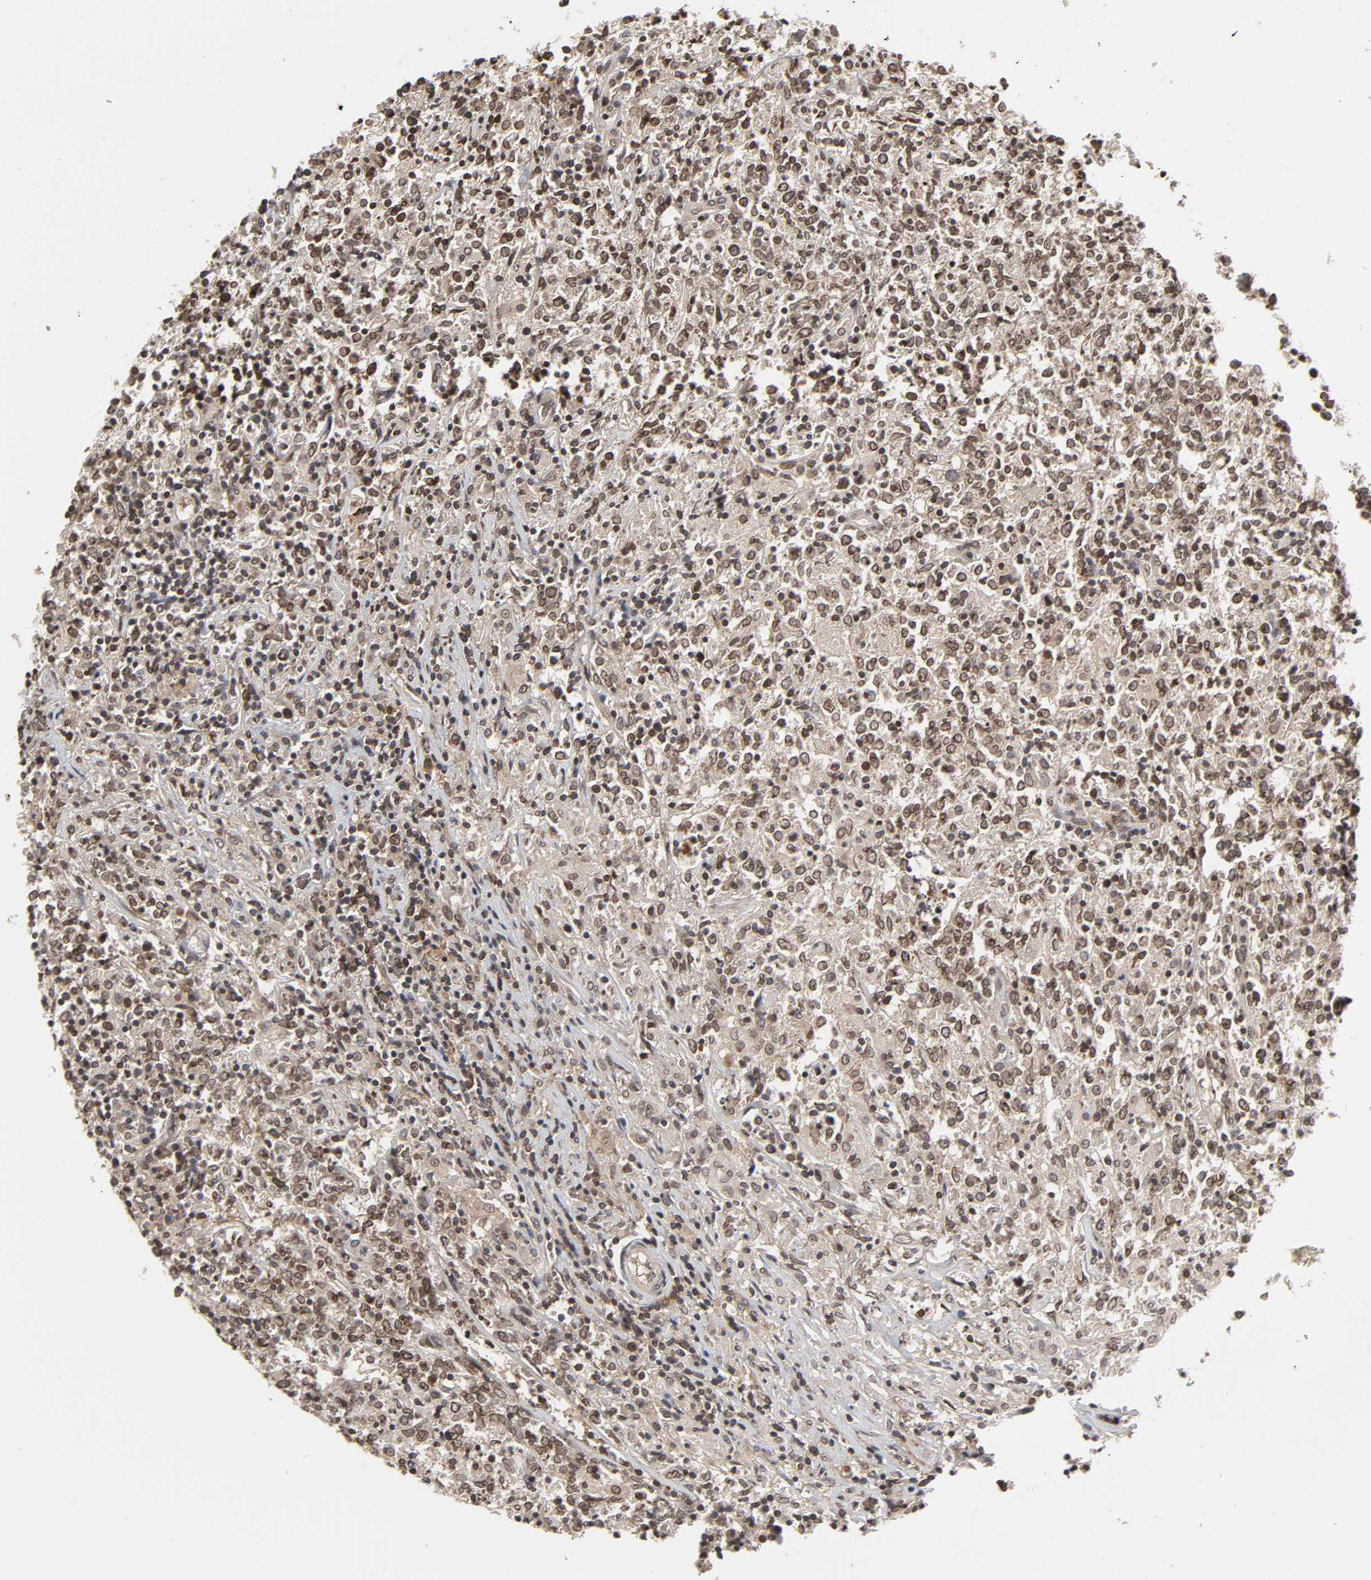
{"staining": {"intensity": "moderate", "quantity": ">75%", "location": "cytoplasmic/membranous,nuclear"}, "tissue": "lymphoma", "cell_type": "Tumor cells", "image_type": "cancer", "snomed": [{"axis": "morphology", "description": "Malignant lymphoma, non-Hodgkin's type, High grade"}, {"axis": "topography", "description": "Lymph node"}], "caption": "This is a micrograph of immunohistochemistry (IHC) staining of lymphoma, which shows moderate staining in the cytoplasmic/membranous and nuclear of tumor cells.", "gene": "CPN2", "patient": {"sex": "female", "age": 84}}